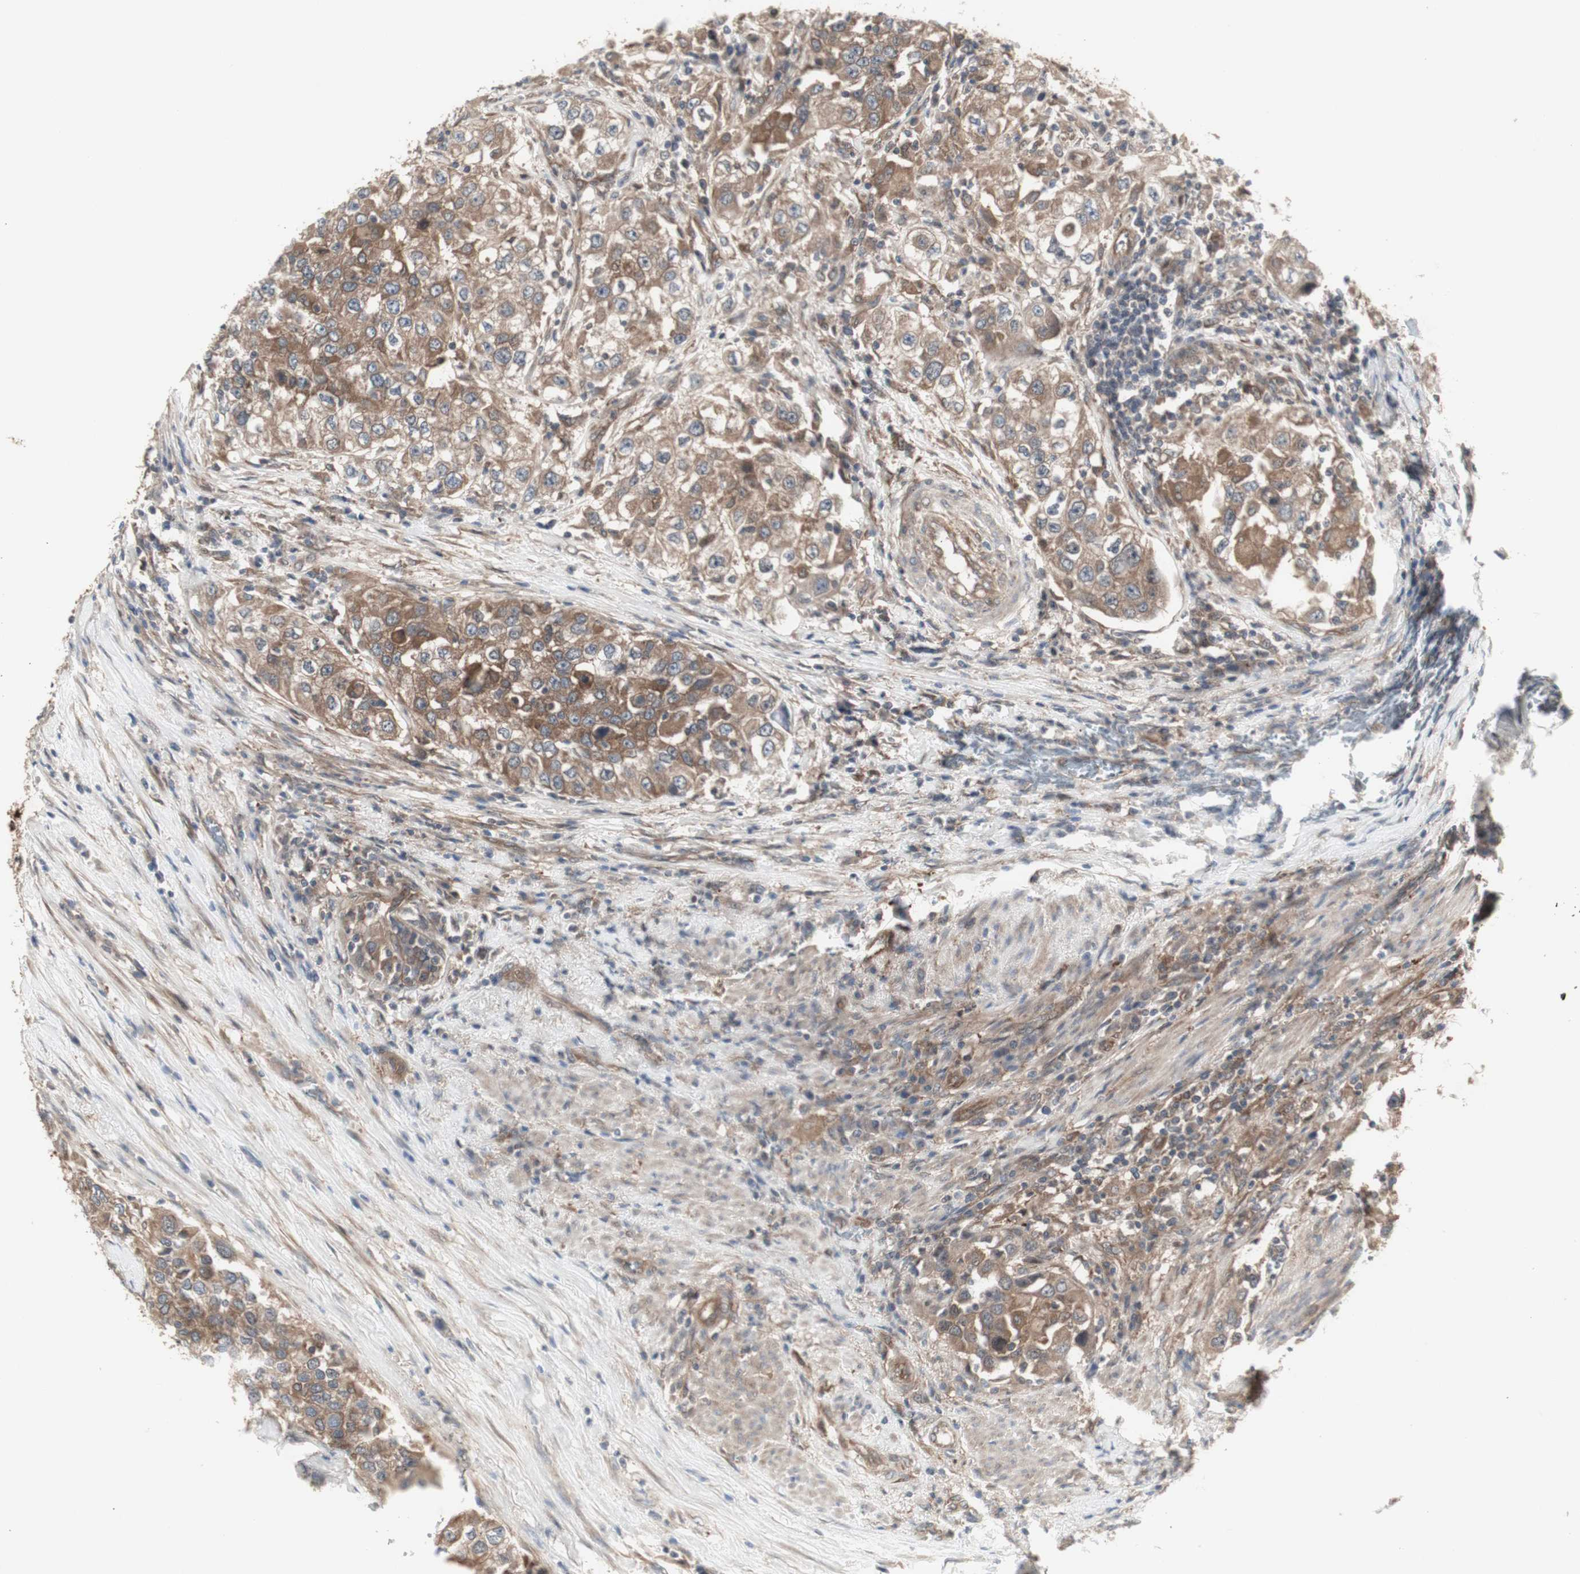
{"staining": {"intensity": "moderate", "quantity": ">75%", "location": "cytoplasmic/membranous"}, "tissue": "urothelial cancer", "cell_type": "Tumor cells", "image_type": "cancer", "snomed": [{"axis": "morphology", "description": "Urothelial carcinoma, High grade"}, {"axis": "topography", "description": "Urinary bladder"}], "caption": "About >75% of tumor cells in urothelial carcinoma (high-grade) display moderate cytoplasmic/membranous protein staining as visualized by brown immunohistochemical staining.", "gene": "CHURC1-FNTB", "patient": {"sex": "female", "age": 80}}